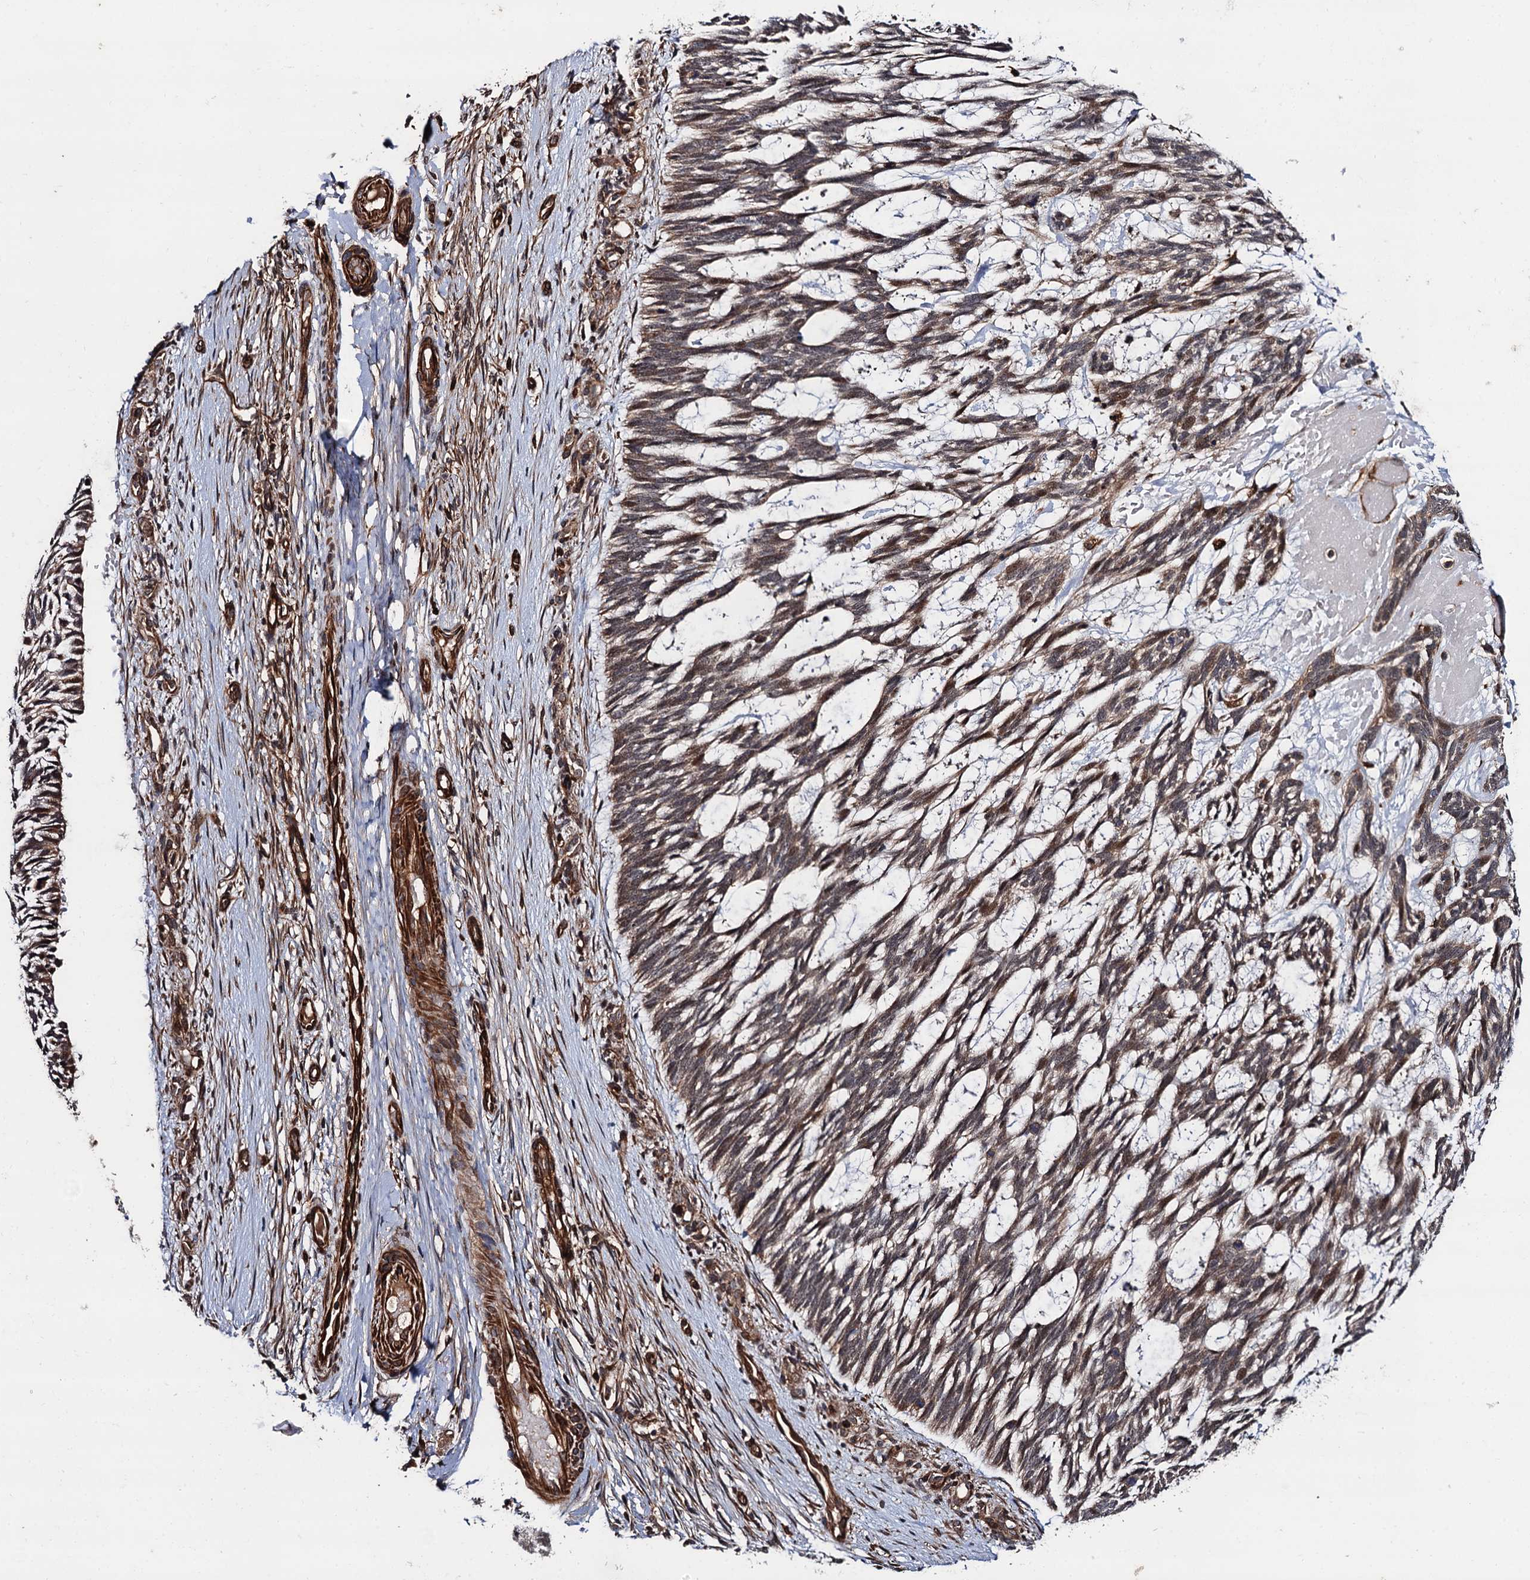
{"staining": {"intensity": "weak", "quantity": "25%-75%", "location": "cytoplasmic/membranous,nuclear"}, "tissue": "skin cancer", "cell_type": "Tumor cells", "image_type": "cancer", "snomed": [{"axis": "morphology", "description": "Basal cell carcinoma"}, {"axis": "topography", "description": "Skin"}], "caption": "Protein expression analysis of human skin cancer reveals weak cytoplasmic/membranous and nuclear expression in approximately 25%-75% of tumor cells.", "gene": "FSIP1", "patient": {"sex": "male", "age": 88}}